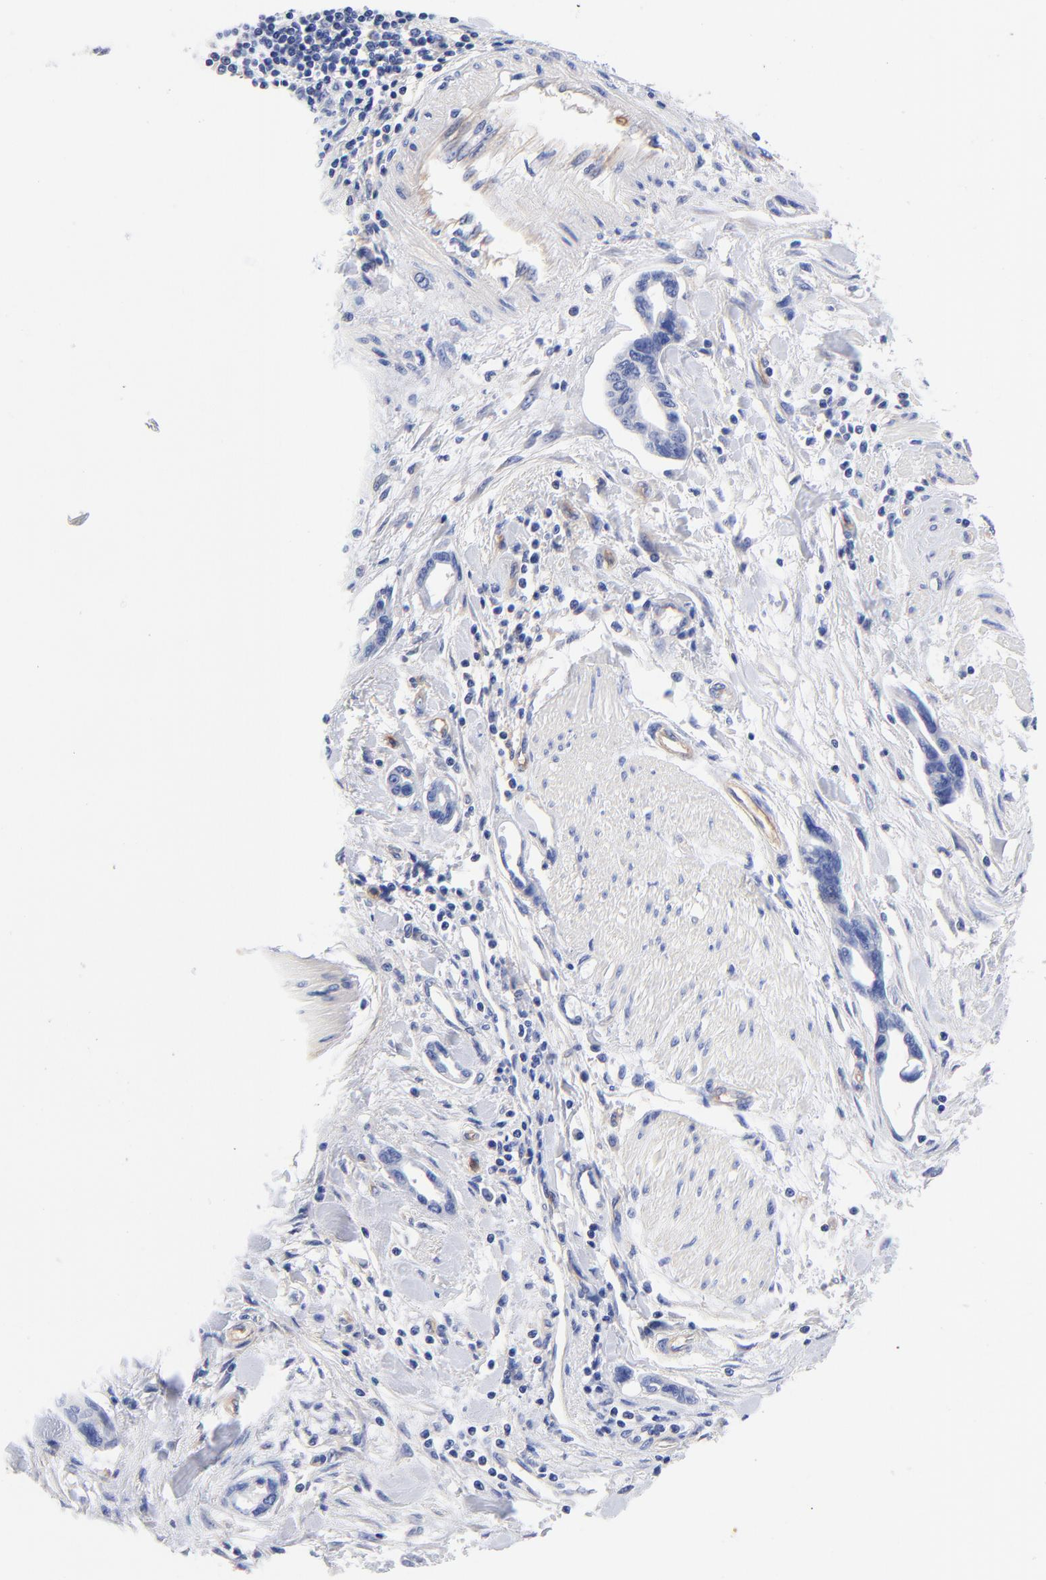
{"staining": {"intensity": "negative", "quantity": "none", "location": "none"}, "tissue": "pancreatic cancer", "cell_type": "Tumor cells", "image_type": "cancer", "snomed": [{"axis": "morphology", "description": "Adenocarcinoma, NOS"}, {"axis": "topography", "description": "Pancreas"}], "caption": "Immunohistochemistry image of neoplastic tissue: human pancreatic adenocarcinoma stained with DAB displays no significant protein expression in tumor cells.", "gene": "SLC44A2", "patient": {"sex": "female", "age": 57}}